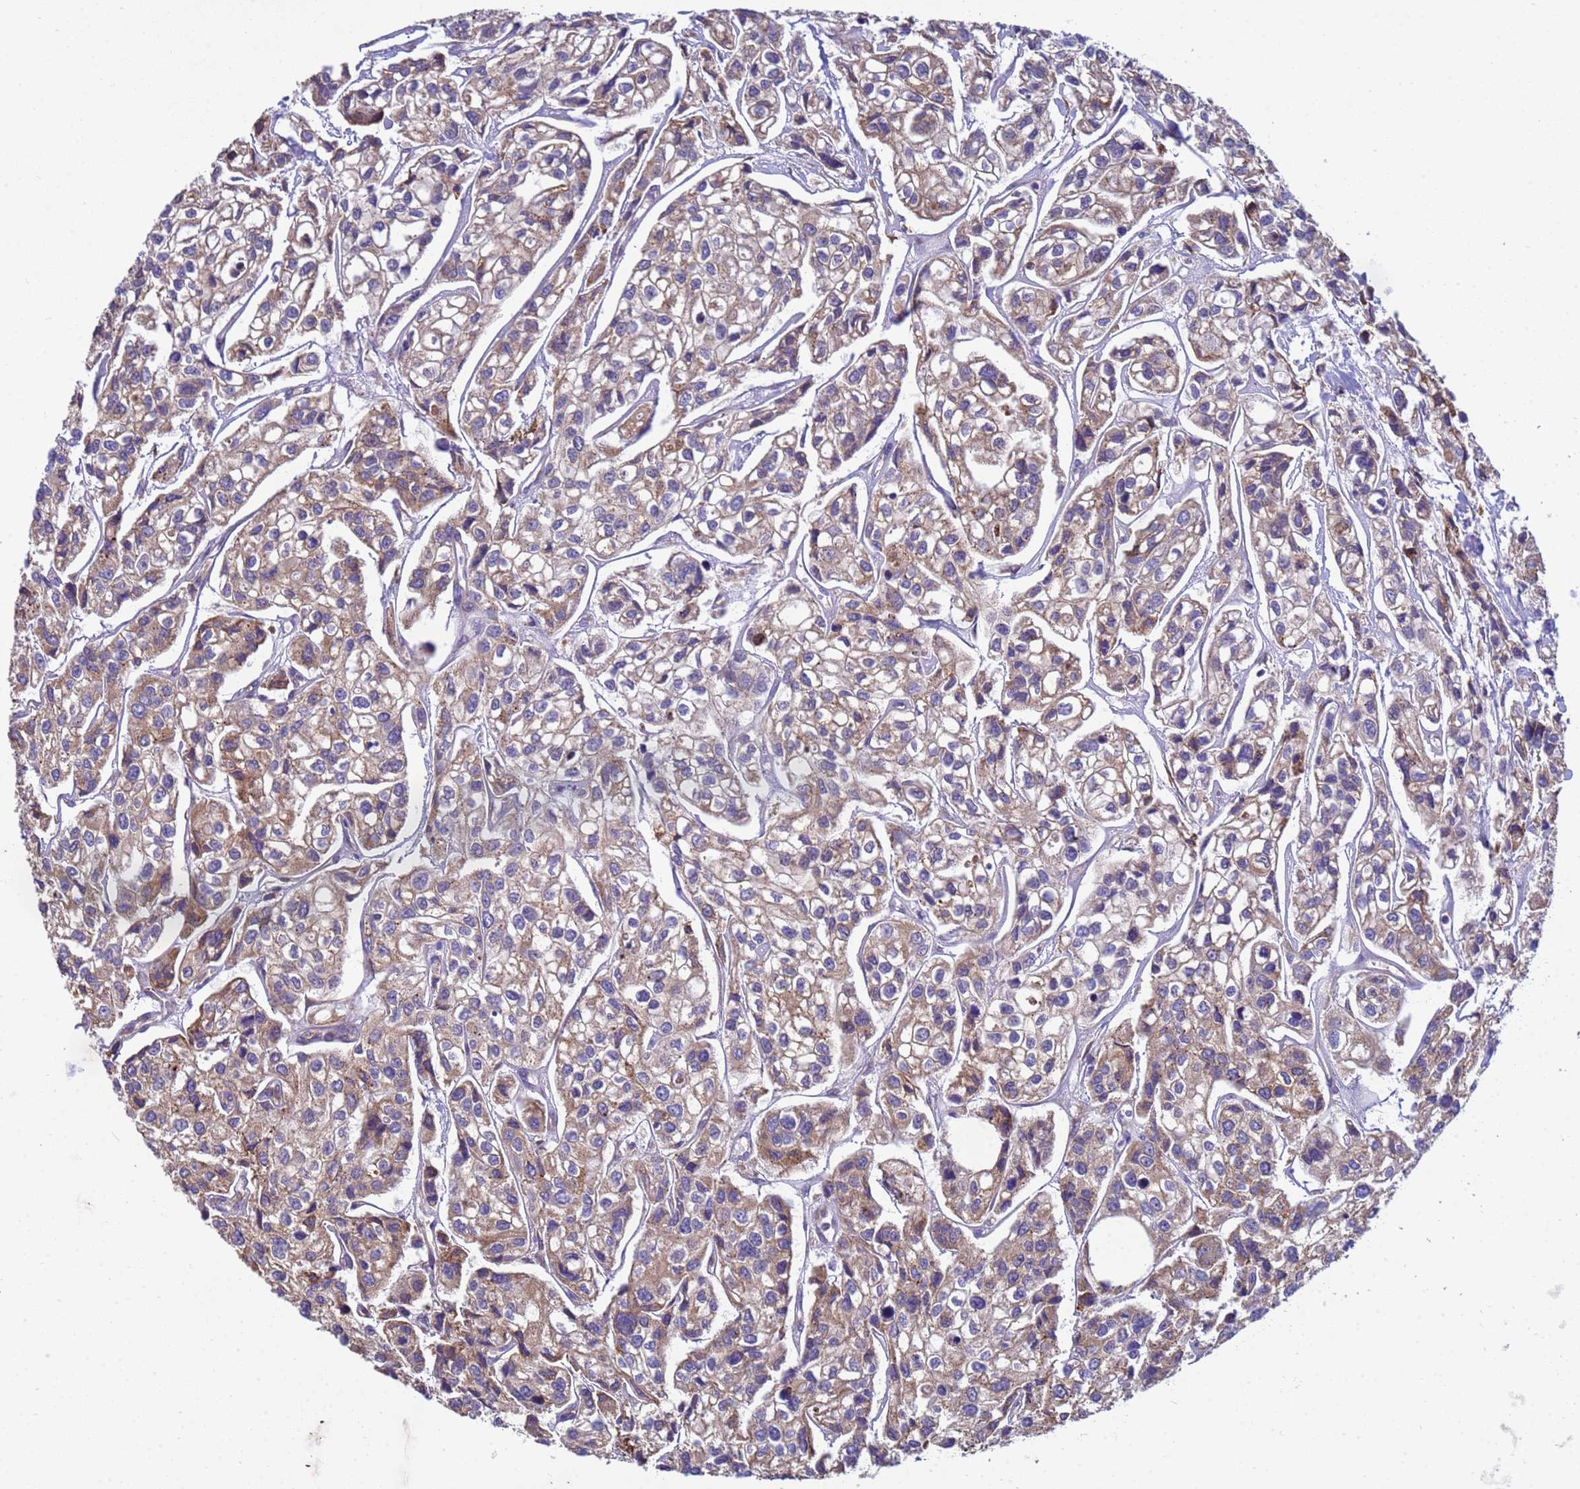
{"staining": {"intensity": "moderate", "quantity": ">75%", "location": "cytoplasmic/membranous"}, "tissue": "urothelial cancer", "cell_type": "Tumor cells", "image_type": "cancer", "snomed": [{"axis": "morphology", "description": "Urothelial carcinoma, High grade"}, {"axis": "topography", "description": "Urinary bladder"}], "caption": "The immunohistochemical stain labels moderate cytoplasmic/membranous positivity in tumor cells of high-grade urothelial carcinoma tissue.", "gene": "THAP5", "patient": {"sex": "male", "age": 67}}